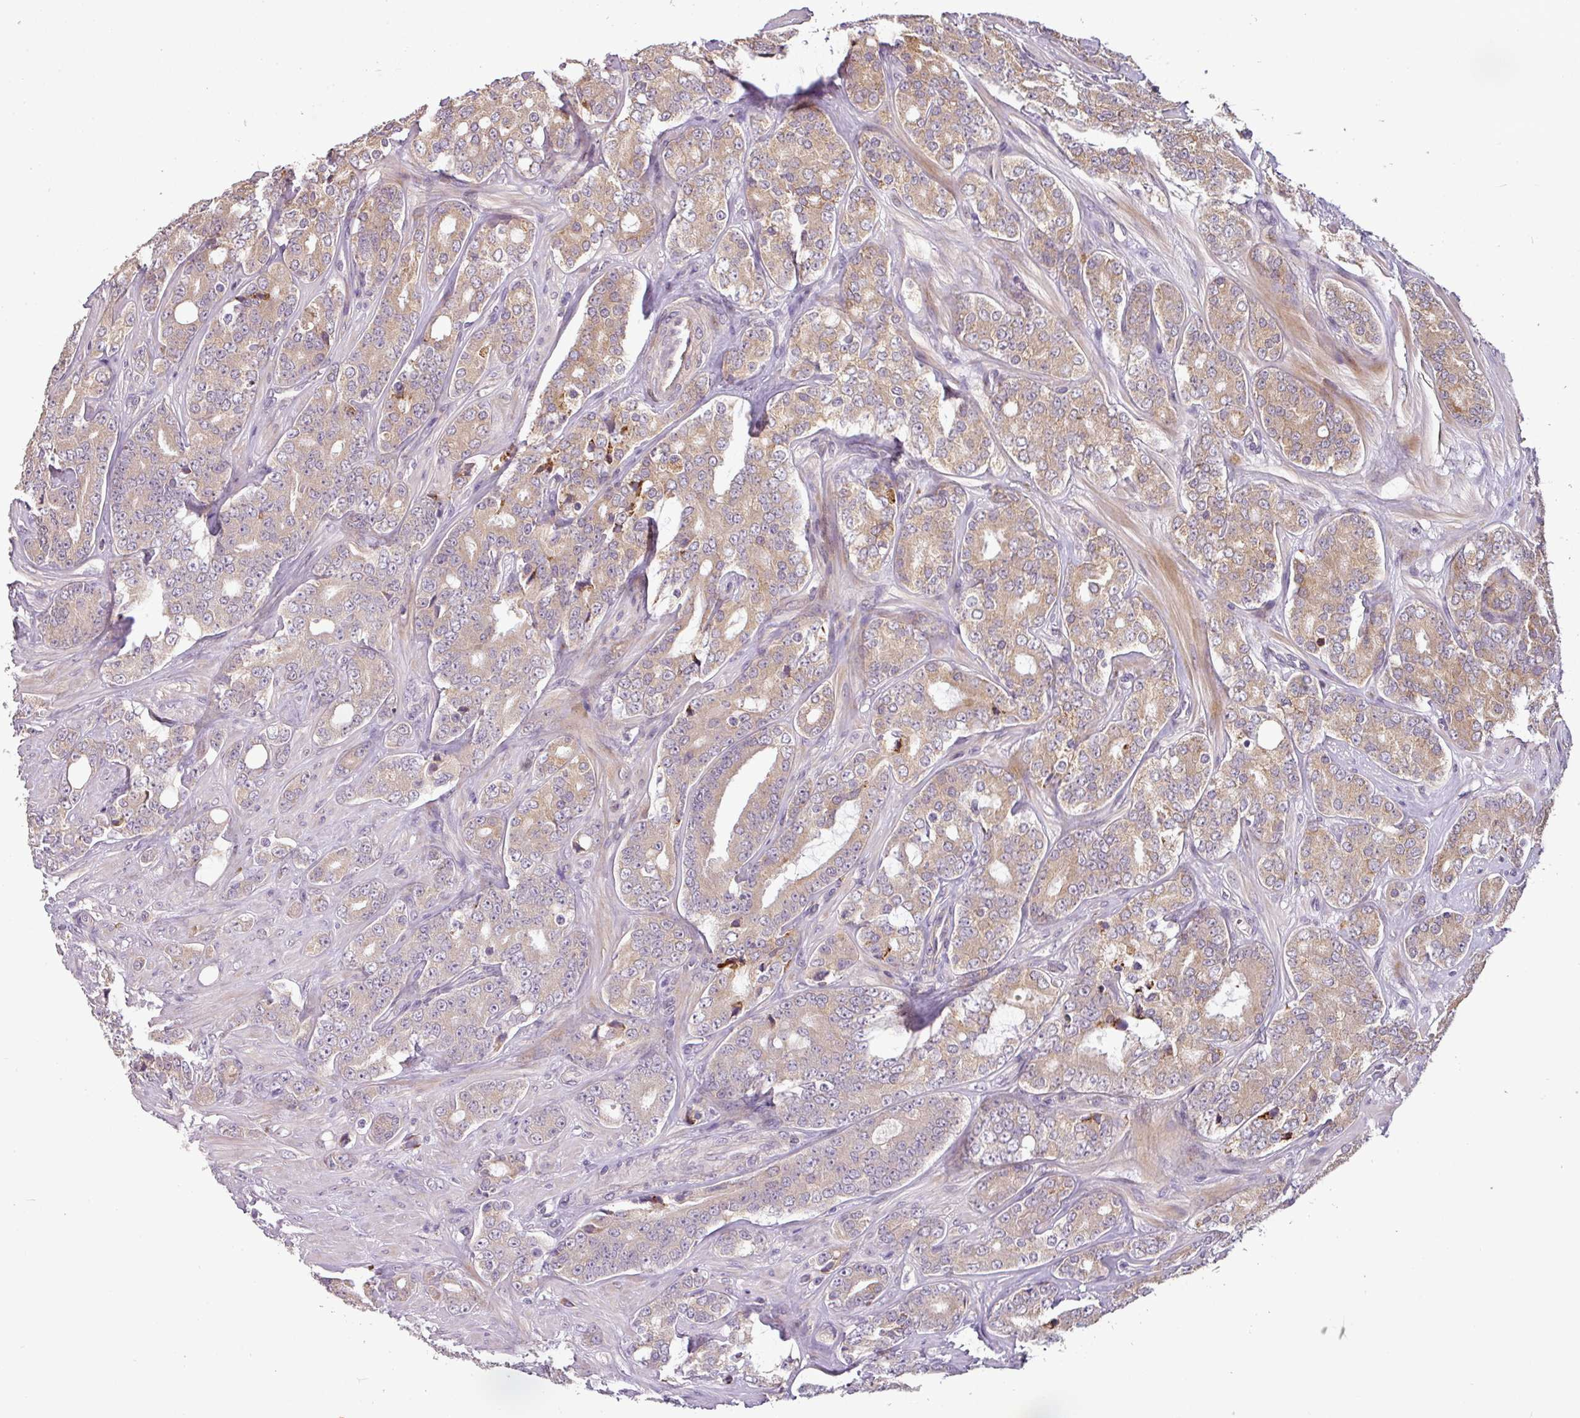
{"staining": {"intensity": "weak", "quantity": ">75%", "location": "cytoplasmic/membranous"}, "tissue": "prostate cancer", "cell_type": "Tumor cells", "image_type": "cancer", "snomed": [{"axis": "morphology", "description": "Adenocarcinoma, High grade"}, {"axis": "topography", "description": "Prostate"}], "caption": "Immunohistochemistry micrograph of neoplastic tissue: human prostate cancer (adenocarcinoma (high-grade)) stained using IHC shows low levels of weak protein expression localized specifically in the cytoplasmic/membranous of tumor cells, appearing as a cytoplasmic/membranous brown color.", "gene": "SPCS3", "patient": {"sex": "male", "age": 62}}